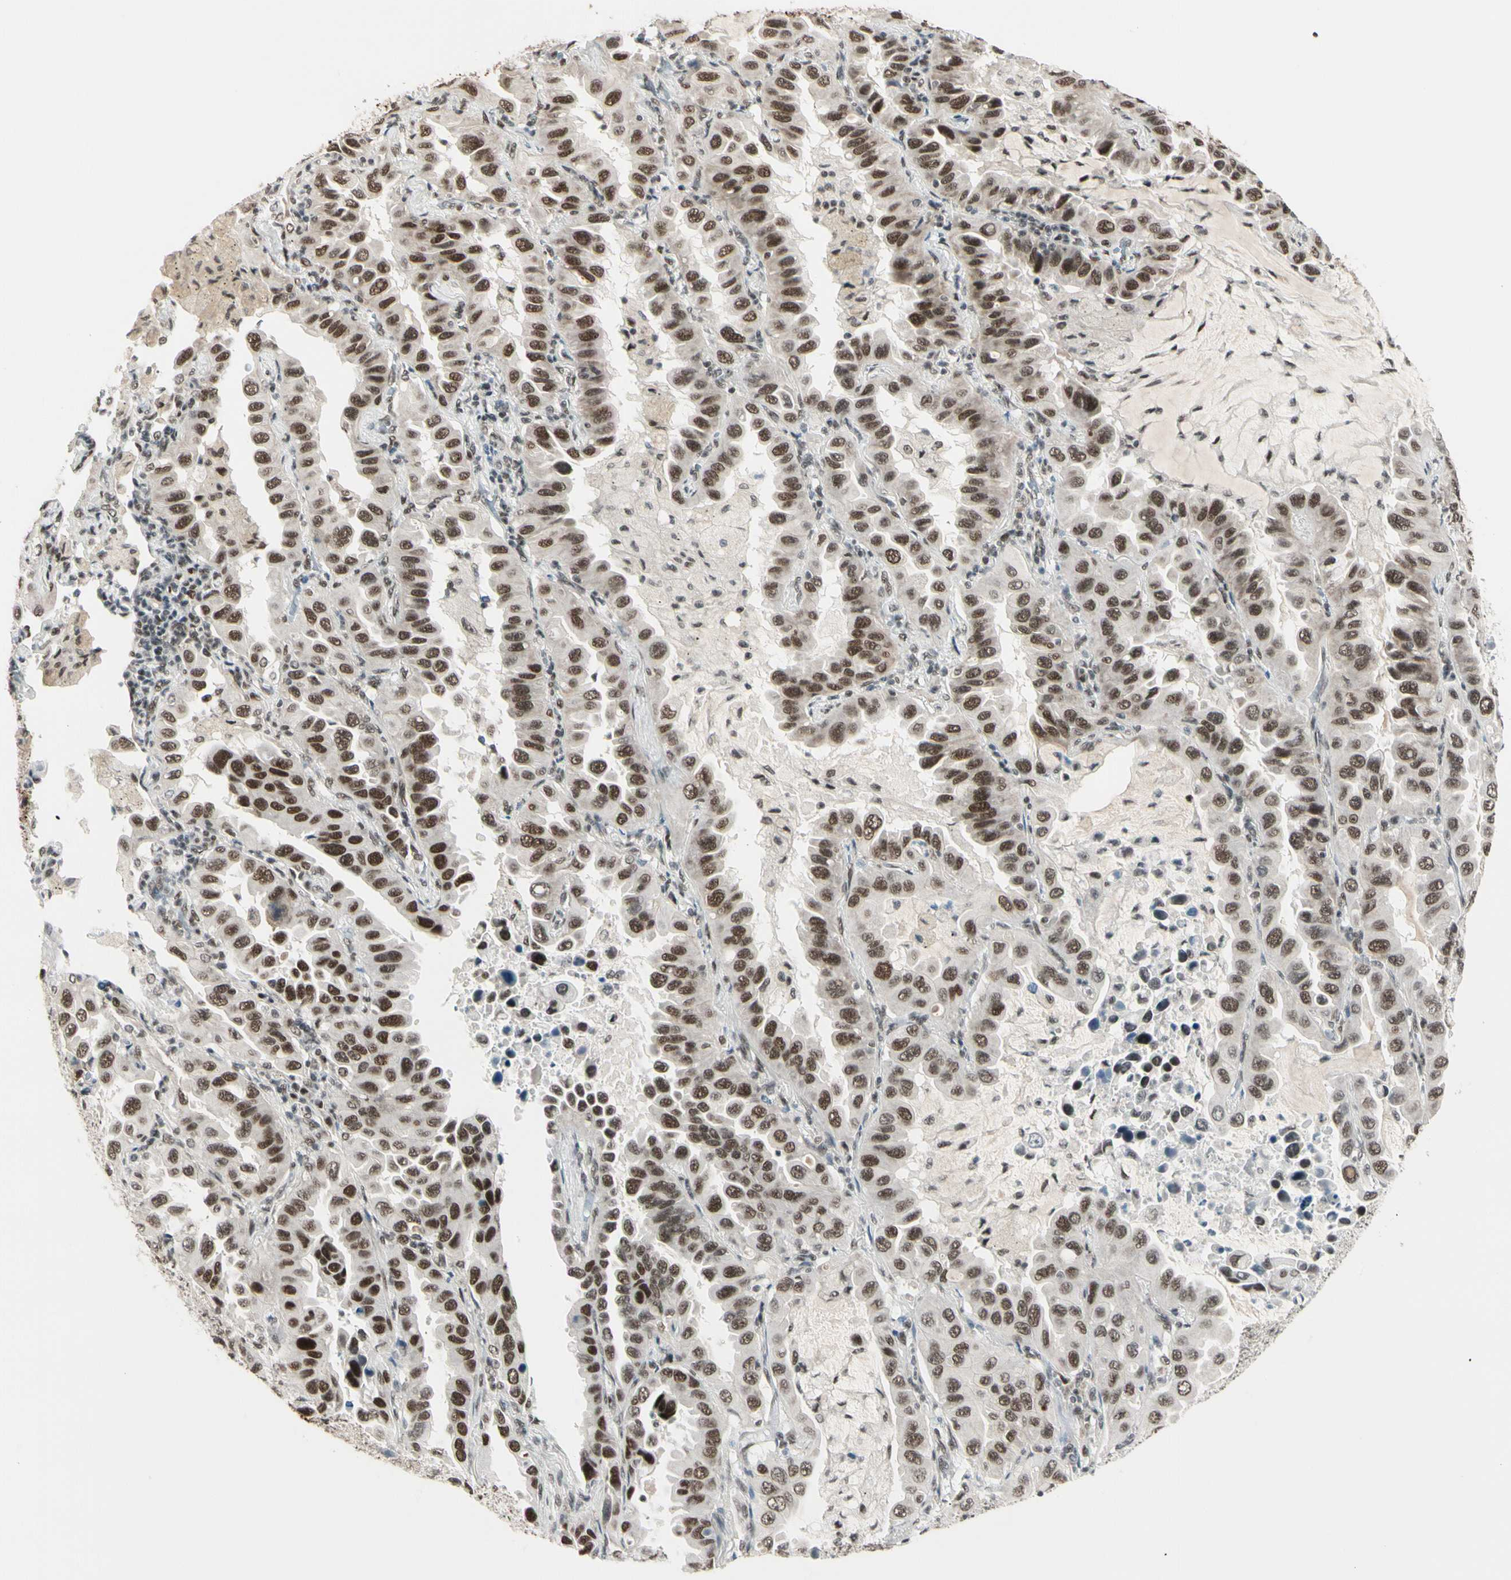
{"staining": {"intensity": "moderate", "quantity": ">75%", "location": "nuclear"}, "tissue": "lung cancer", "cell_type": "Tumor cells", "image_type": "cancer", "snomed": [{"axis": "morphology", "description": "Adenocarcinoma, NOS"}, {"axis": "topography", "description": "Lung"}], "caption": "Lung cancer stained with a protein marker exhibits moderate staining in tumor cells.", "gene": "CHAMP1", "patient": {"sex": "male", "age": 64}}